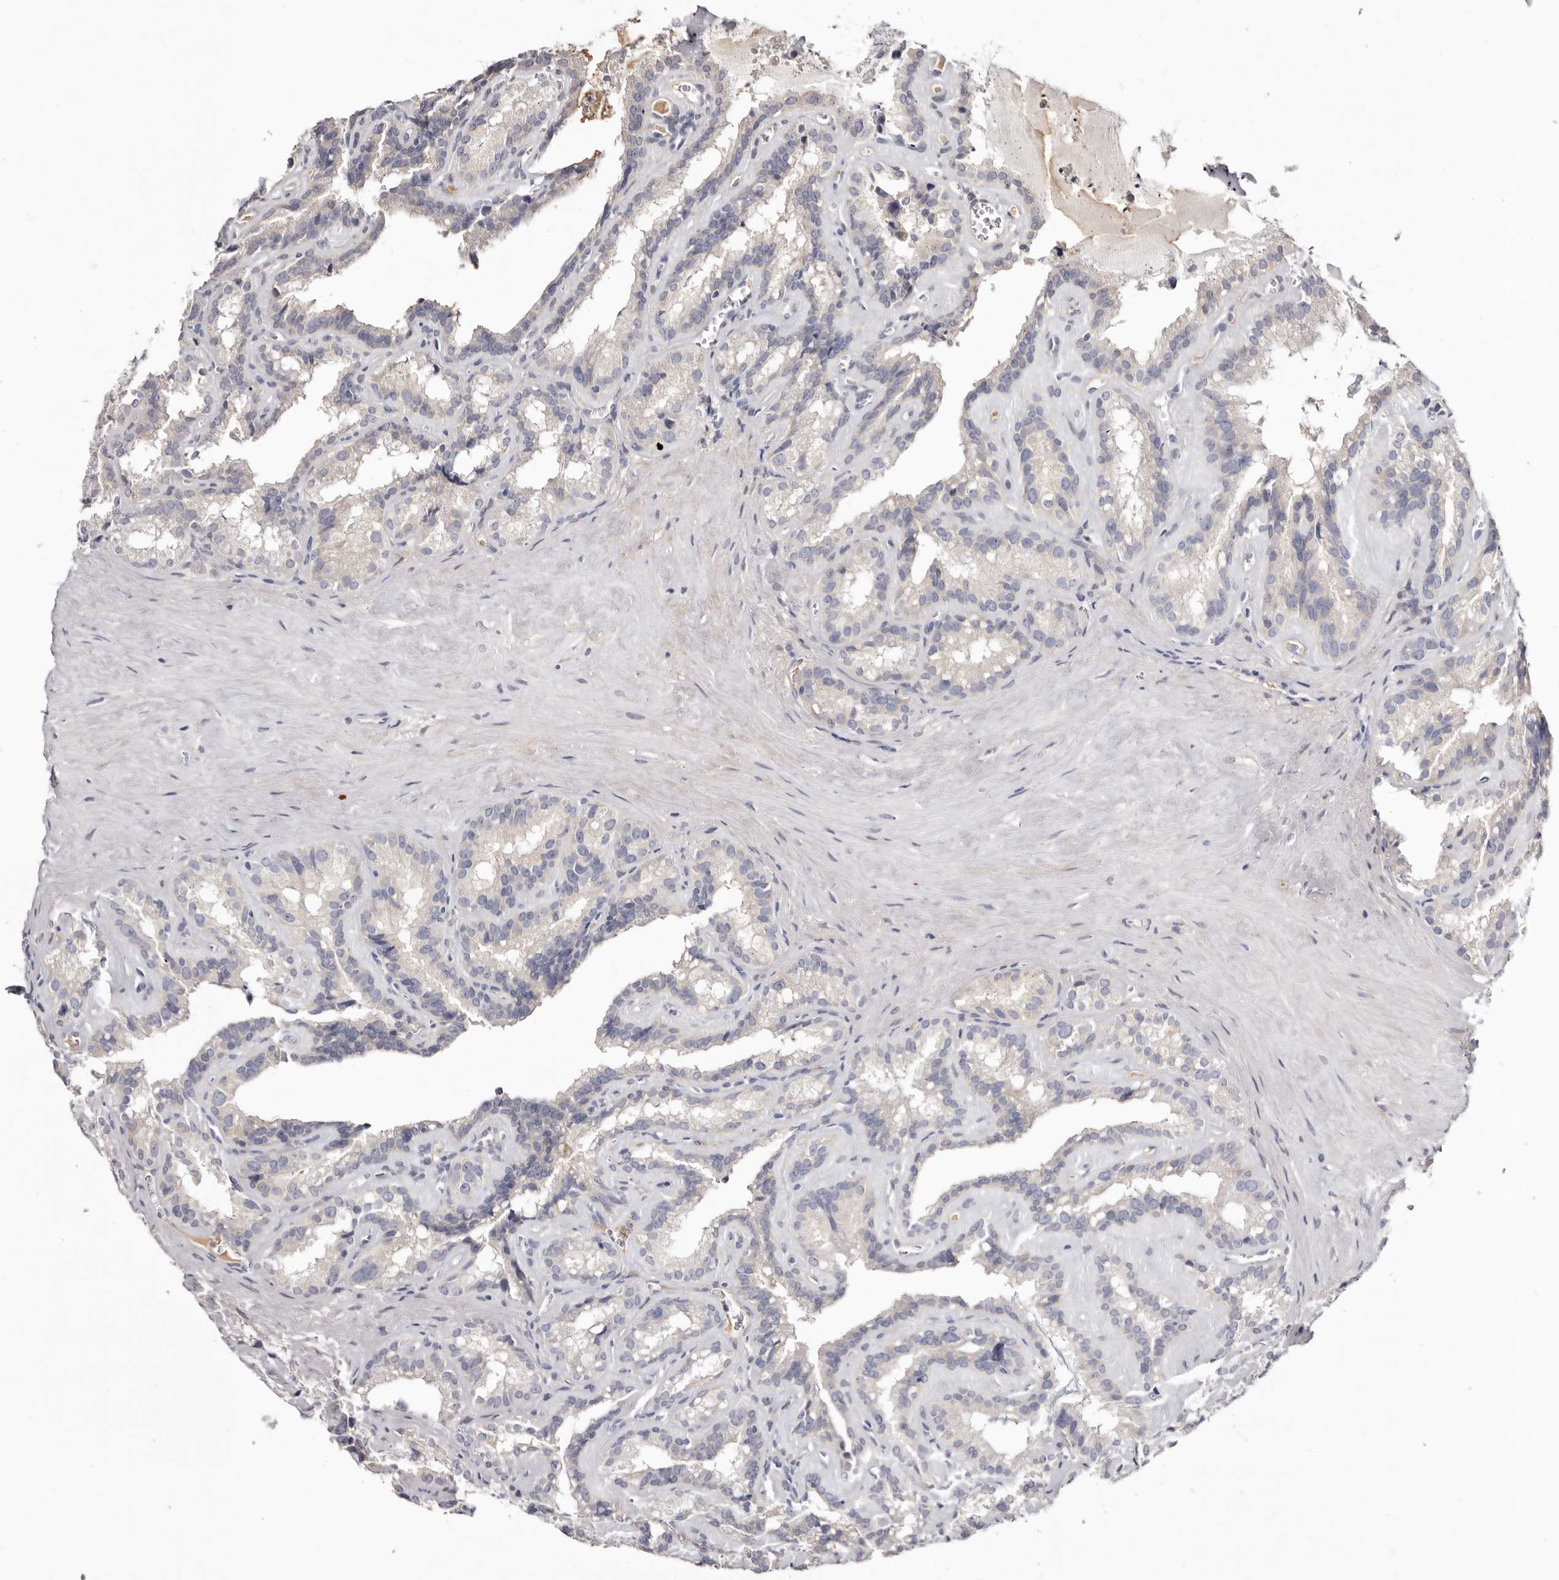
{"staining": {"intensity": "negative", "quantity": "none", "location": "none"}, "tissue": "seminal vesicle", "cell_type": "Glandular cells", "image_type": "normal", "snomed": [{"axis": "morphology", "description": "Normal tissue, NOS"}, {"axis": "topography", "description": "Prostate"}, {"axis": "topography", "description": "Seminal veicle"}], "caption": "Glandular cells show no significant positivity in unremarkable seminal vesicle.", "gene": "LMLN", "patient": {"sex": "male", "age": 59}}